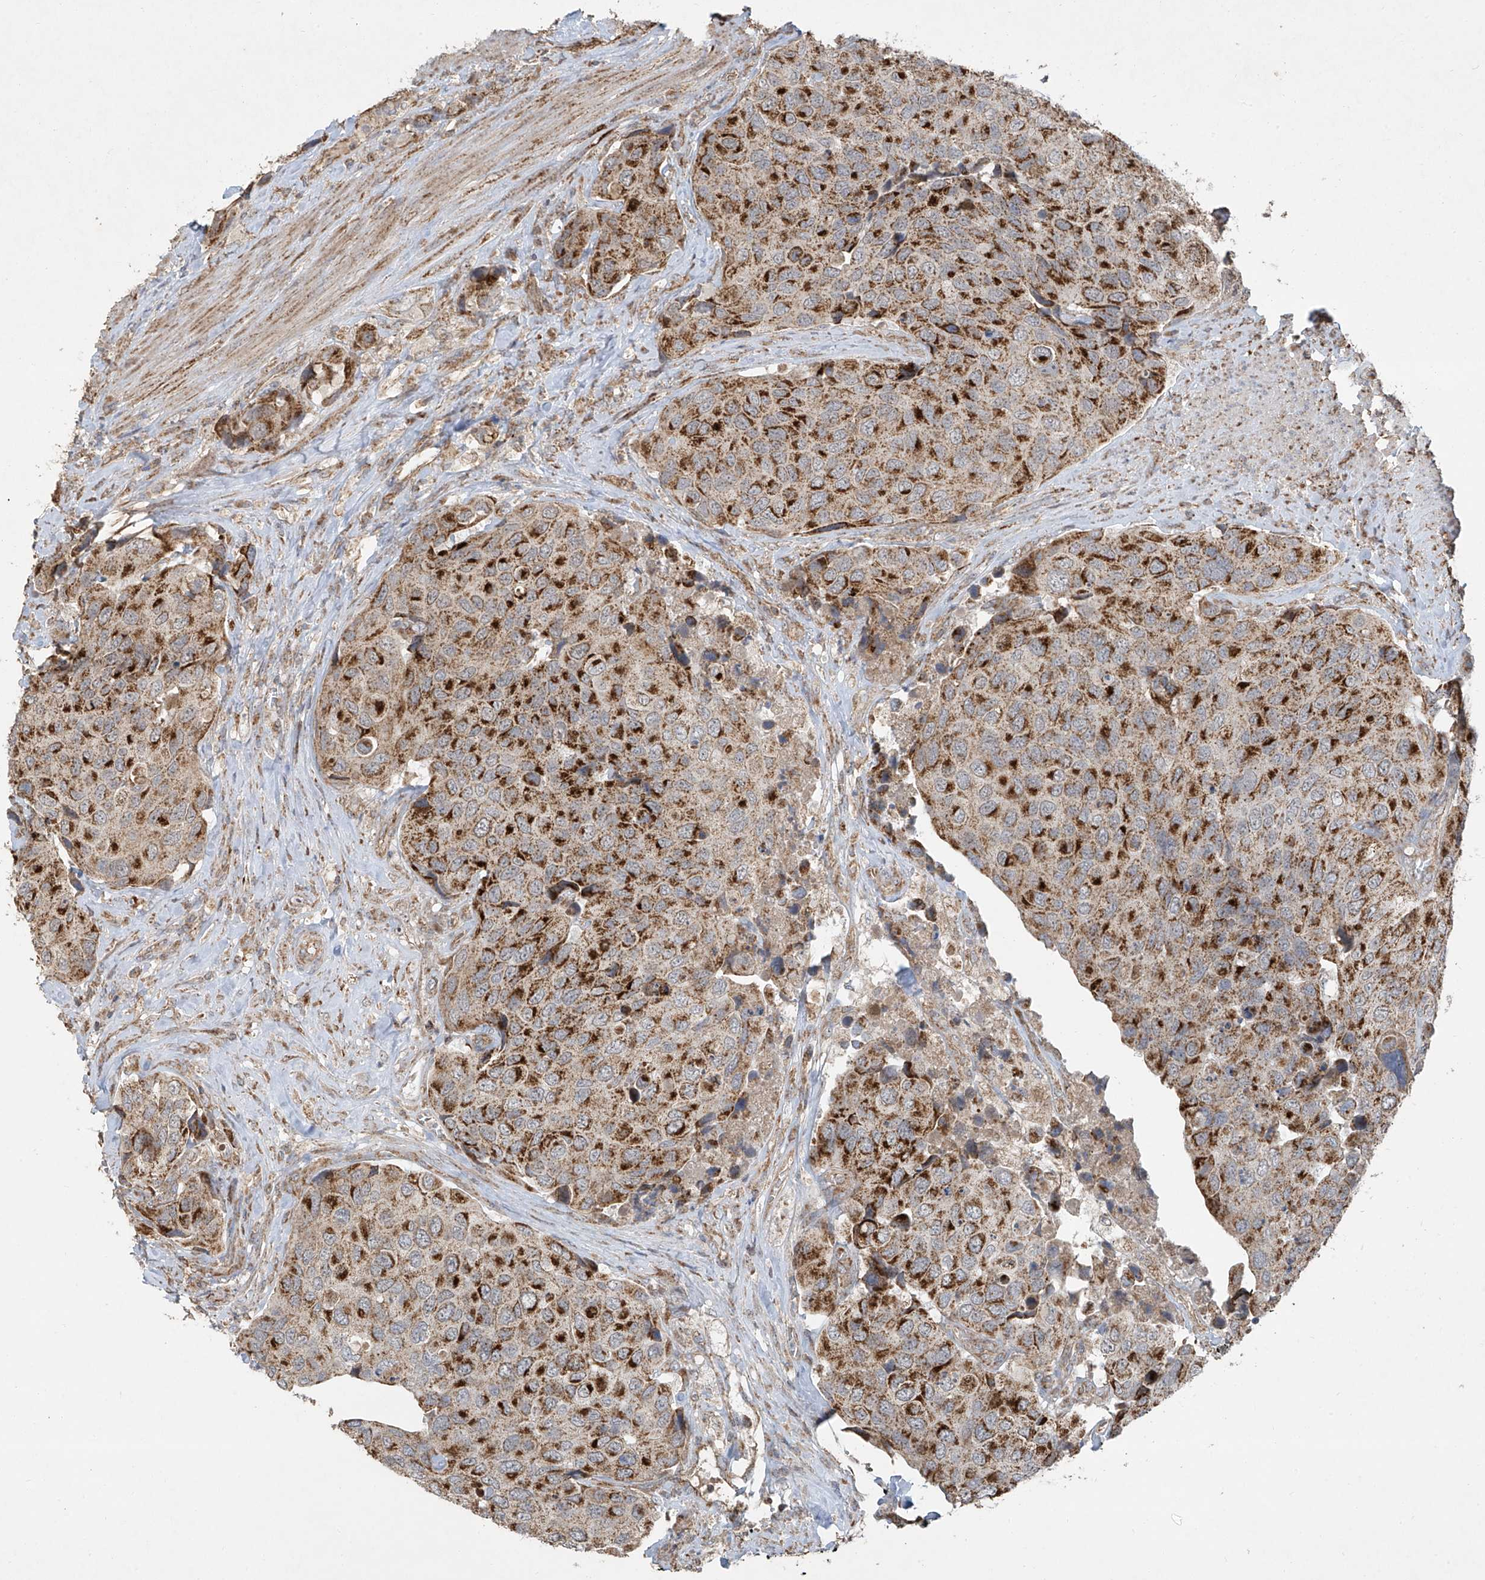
{"staining": {"intensity": "strong", "quantity": ">75%", "location": "cytoplasmic/membranous"}, "tissue": "urothelial cancer", "cell_type": "Tumor cells", "image_type": "cancer", "snomed": [{"axis": "morphology", "description": "Urothelial carcinoma, High grade"}, {"axis": "topography", "description": "Urinary bladder"}], "caption": "A micrograph of urothelial carcinoma (high-grade) stained for a protein exhibits strong cytoplasmic/membranous brown staining in tumor cells. (Stains: DAB in brown, nuclei in blue, Microscopy: brightfield microscopy at high magnification).", "gene": "UQCC1", "patient": {"sex": "male", "age": 74}}